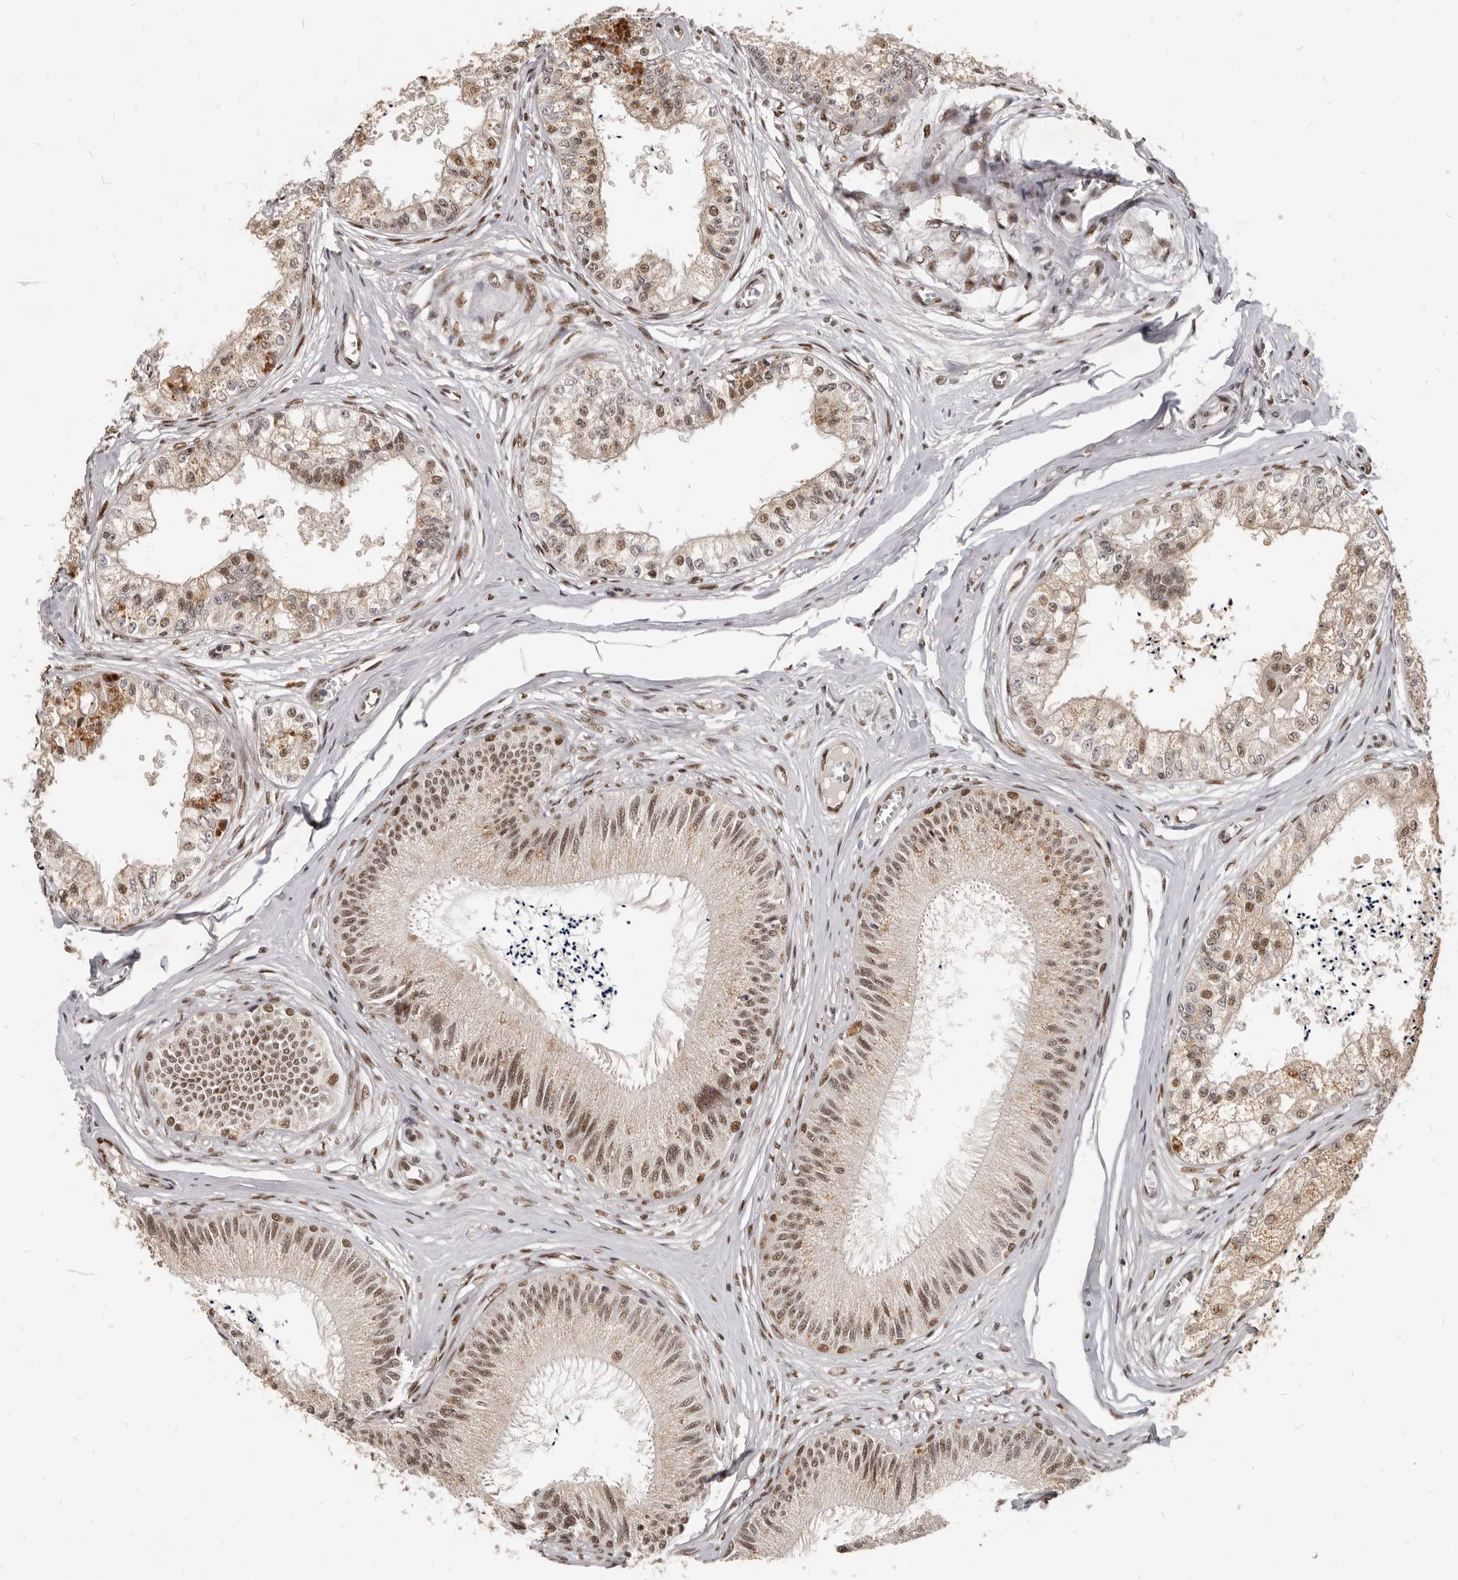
{"staining": {"intensity": "moderate", "quantity": "25%-75%", "location": "nuclear"}, "tissue": "epididymis", "cell_type": "Glandular cells", "image_type": "normal", "snomed": [{"axis": "morphology", "description": "Normal tissue, NOS"}, {"axis": "topography", "description": "Epididymis"}], "caption": "Moderate nuclear expression is identified in about 25%-75% of glandular cells in benign epididymis. The staining was performed using DAB (3,3'-diaminobenzidine), with brown indicating positive protein expression. Nuclei are stained blue with hematoxylin.", "gene": "ATF5", "patient": {"sex": "male", "age": 79}}